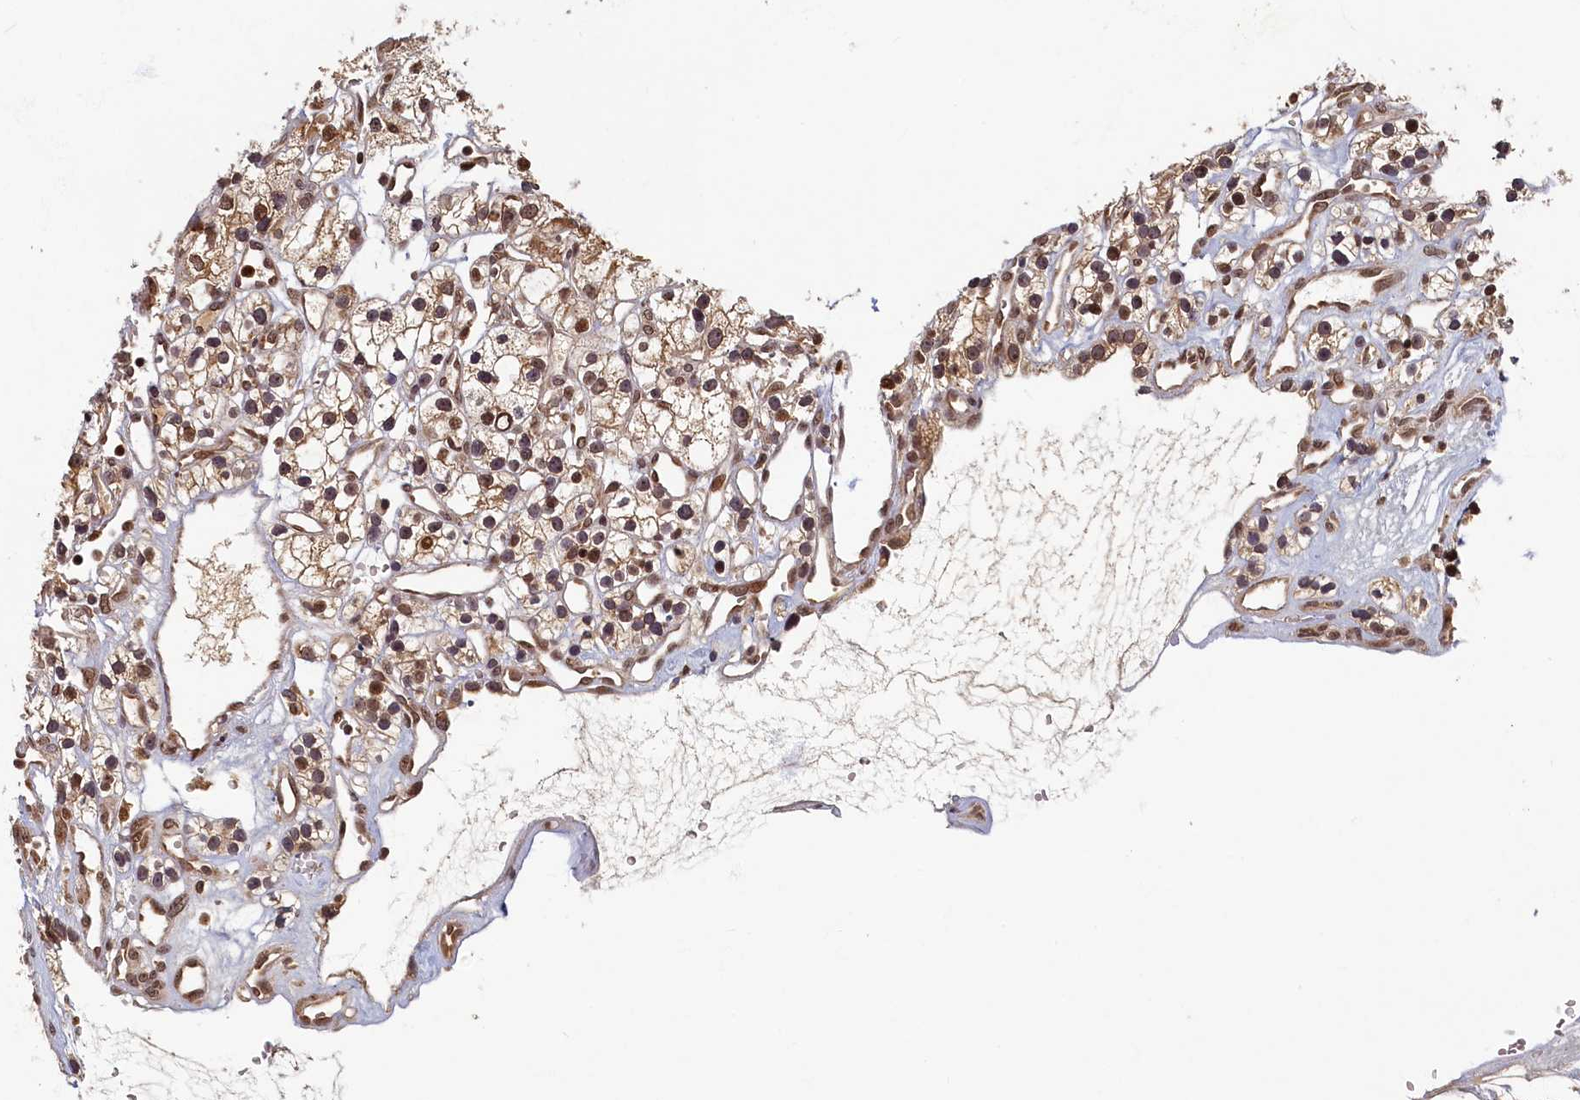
{"staining": {"intensity": "weak", "quantity": ">75%", "location": "cytoplasmic/membranous,nuclear"}, "tissue": "renal cancer", "cell_type": "Tumor cells", "image_type": "cancer", "snomed": [{"axis": "morphology", "description": "Adenocarcinoma, NOS"}, {"axis": "topography", "description": "Kidney"}], "caption": "Immunohistochemistry (IHC) histopathology image of human renal adenocarcinoma stained for a protein (brown), which displays low levels of weak cytoplasmic/membranous and nuclear expression in about >75% of tumor cells.", "gene": "CKAP2L", "patient": {"sex": "female", "age": 57}}